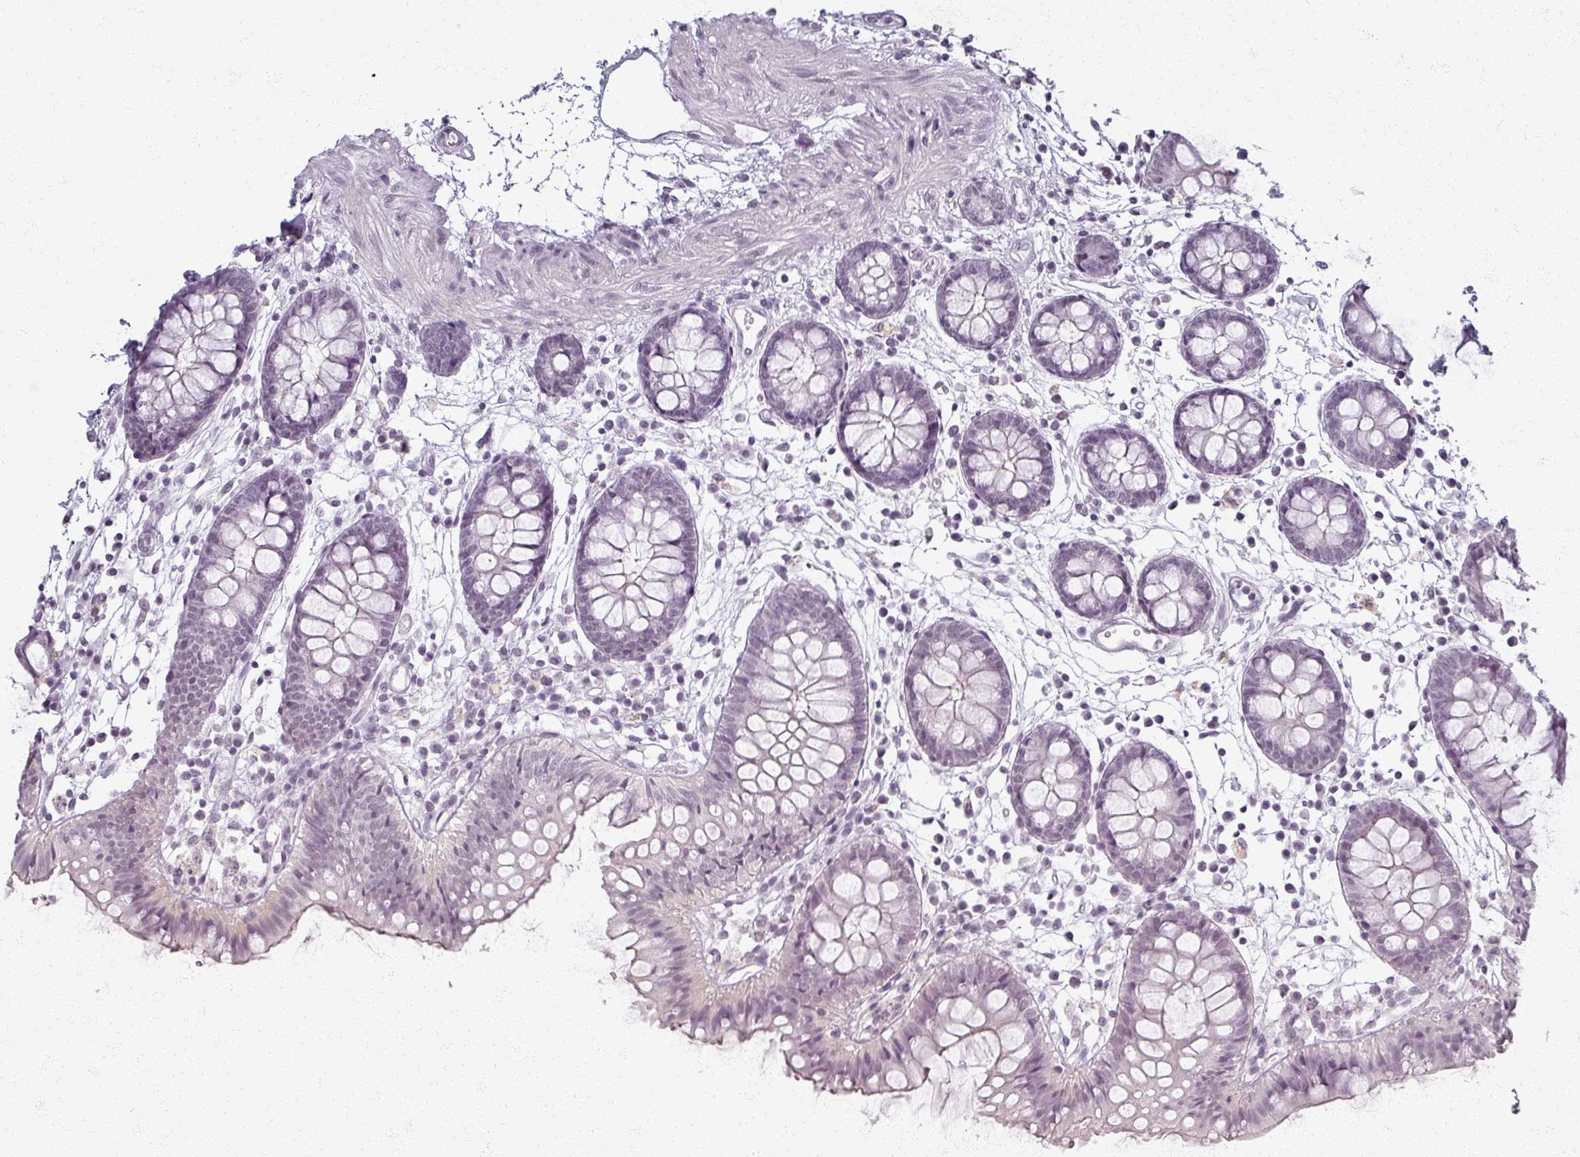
{"staining": {"intensity": "negative", "quantity": "none", "location": "none"}, "tissue": "colon", "cell_type": "Endothelial cells", "image_type": "normal", "snomed": [{"axis": "morphology", "description": "Normal tissue, NOS"}, {"axis": "topography", "description": "Colon"}], "caption": "This histopathology image is of benign colon stained with immunohistochemistry (IHC) to label a protein in brown with the nuclei are counter-stained blue. There is no staining in endothelial cells. (DAB (3,3'-diaminobenzidine) immunohistochemistry with hematoxylin counter stain).", "gene": "RFPL2", "patient": {"sex": "female", "age": 84}}